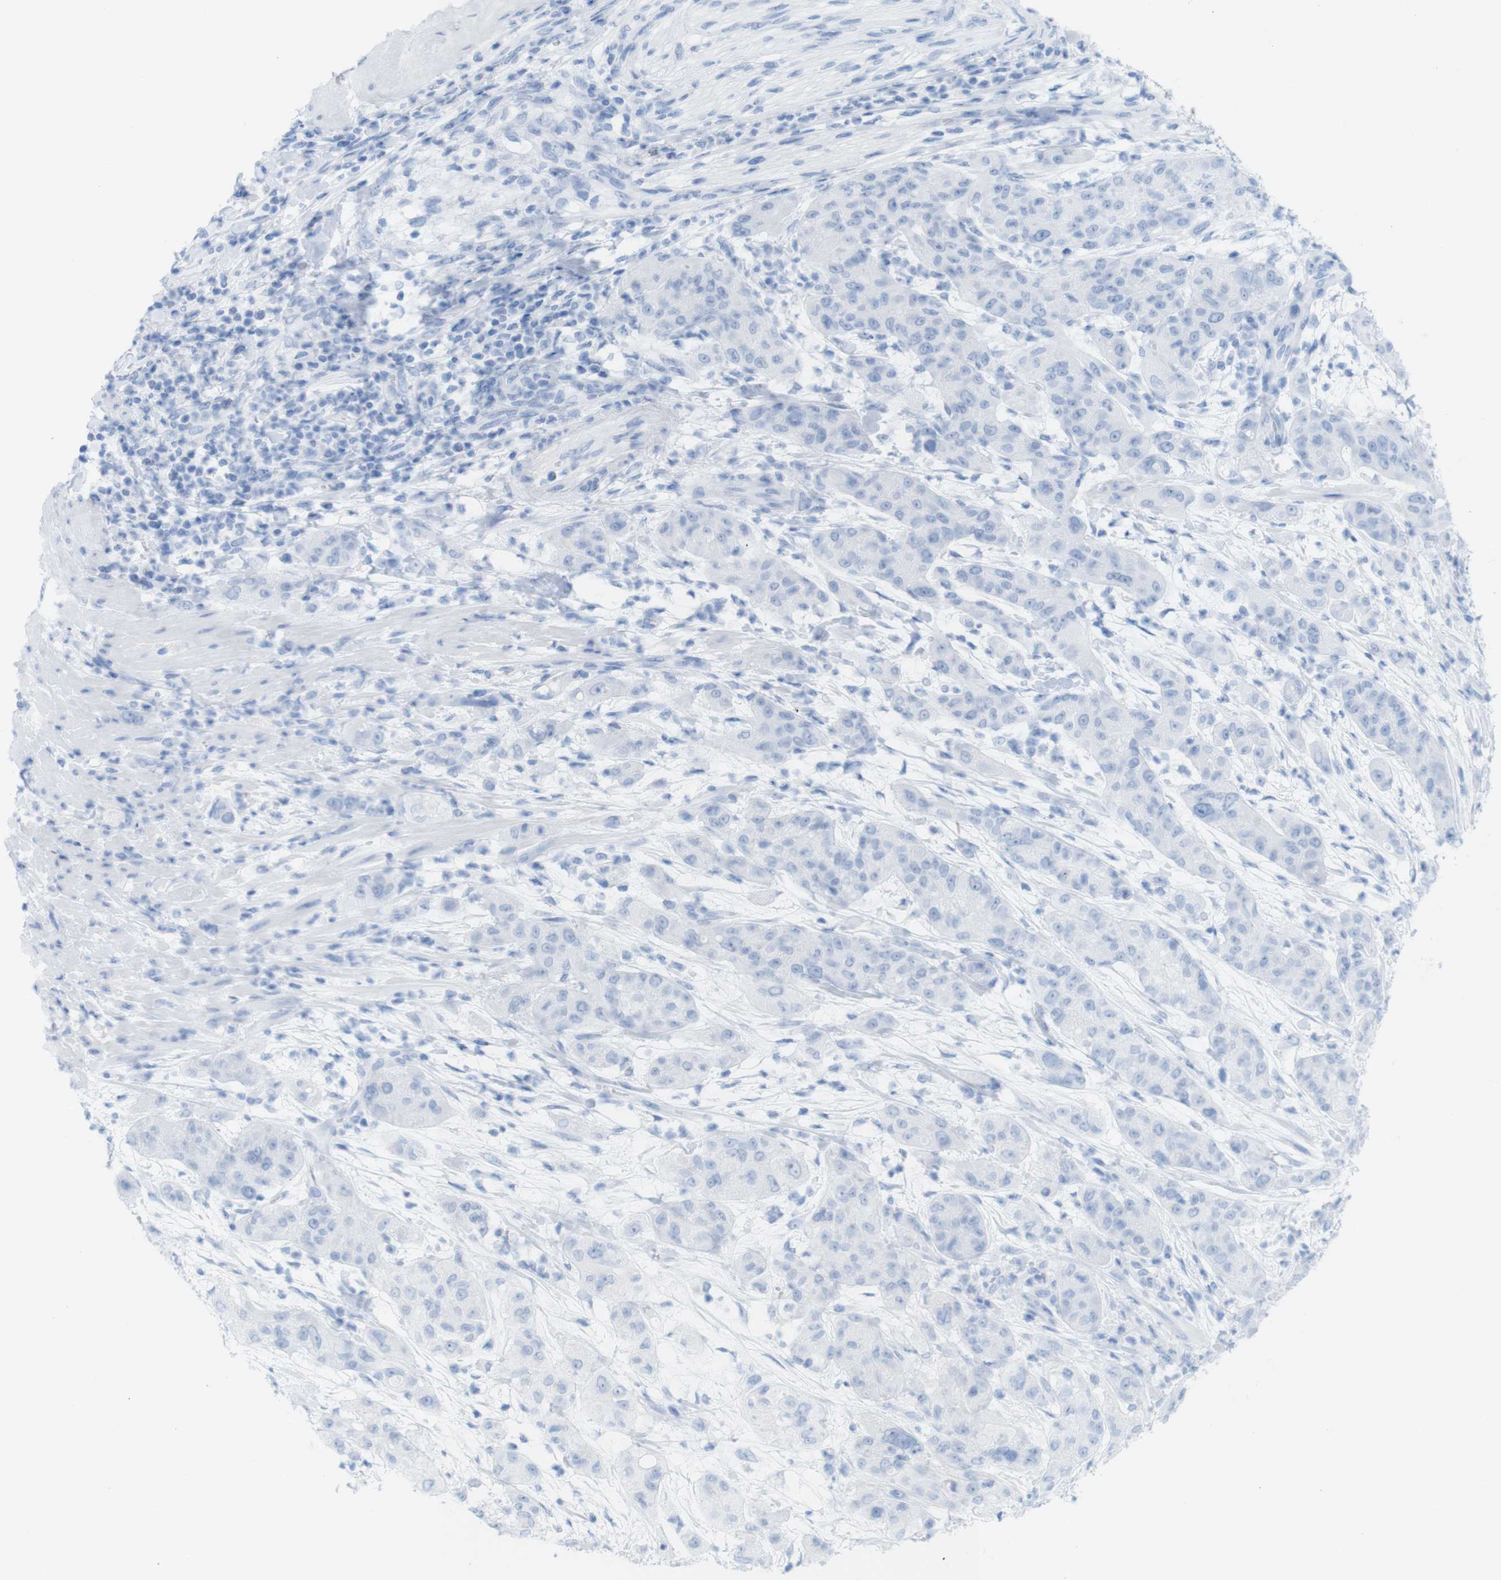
{"staining": {"intensity": "negative", "quantity": "none", "location": "none"}, "tissue": "pancreatic cancer", "cell_type": "Tumor cells", "image_type": "cancer", "snomed": [{"axis": "morphology", "description": "Adenocarcinoma, NOS"}, {"axis": "topography", "description": "Pancreas"}], "caption": "IHC histopathology image of adenocarcinoma (pancreatic) stained for a protein (brown), which reveals no expression in tumor cells. (DAB (3,3'-diaminobenzidine) immunohistochemistry (IHC) with hematoxylin counter stain).", "gene": "MYH7", "patient": {"sex": "female", "age": 78}}